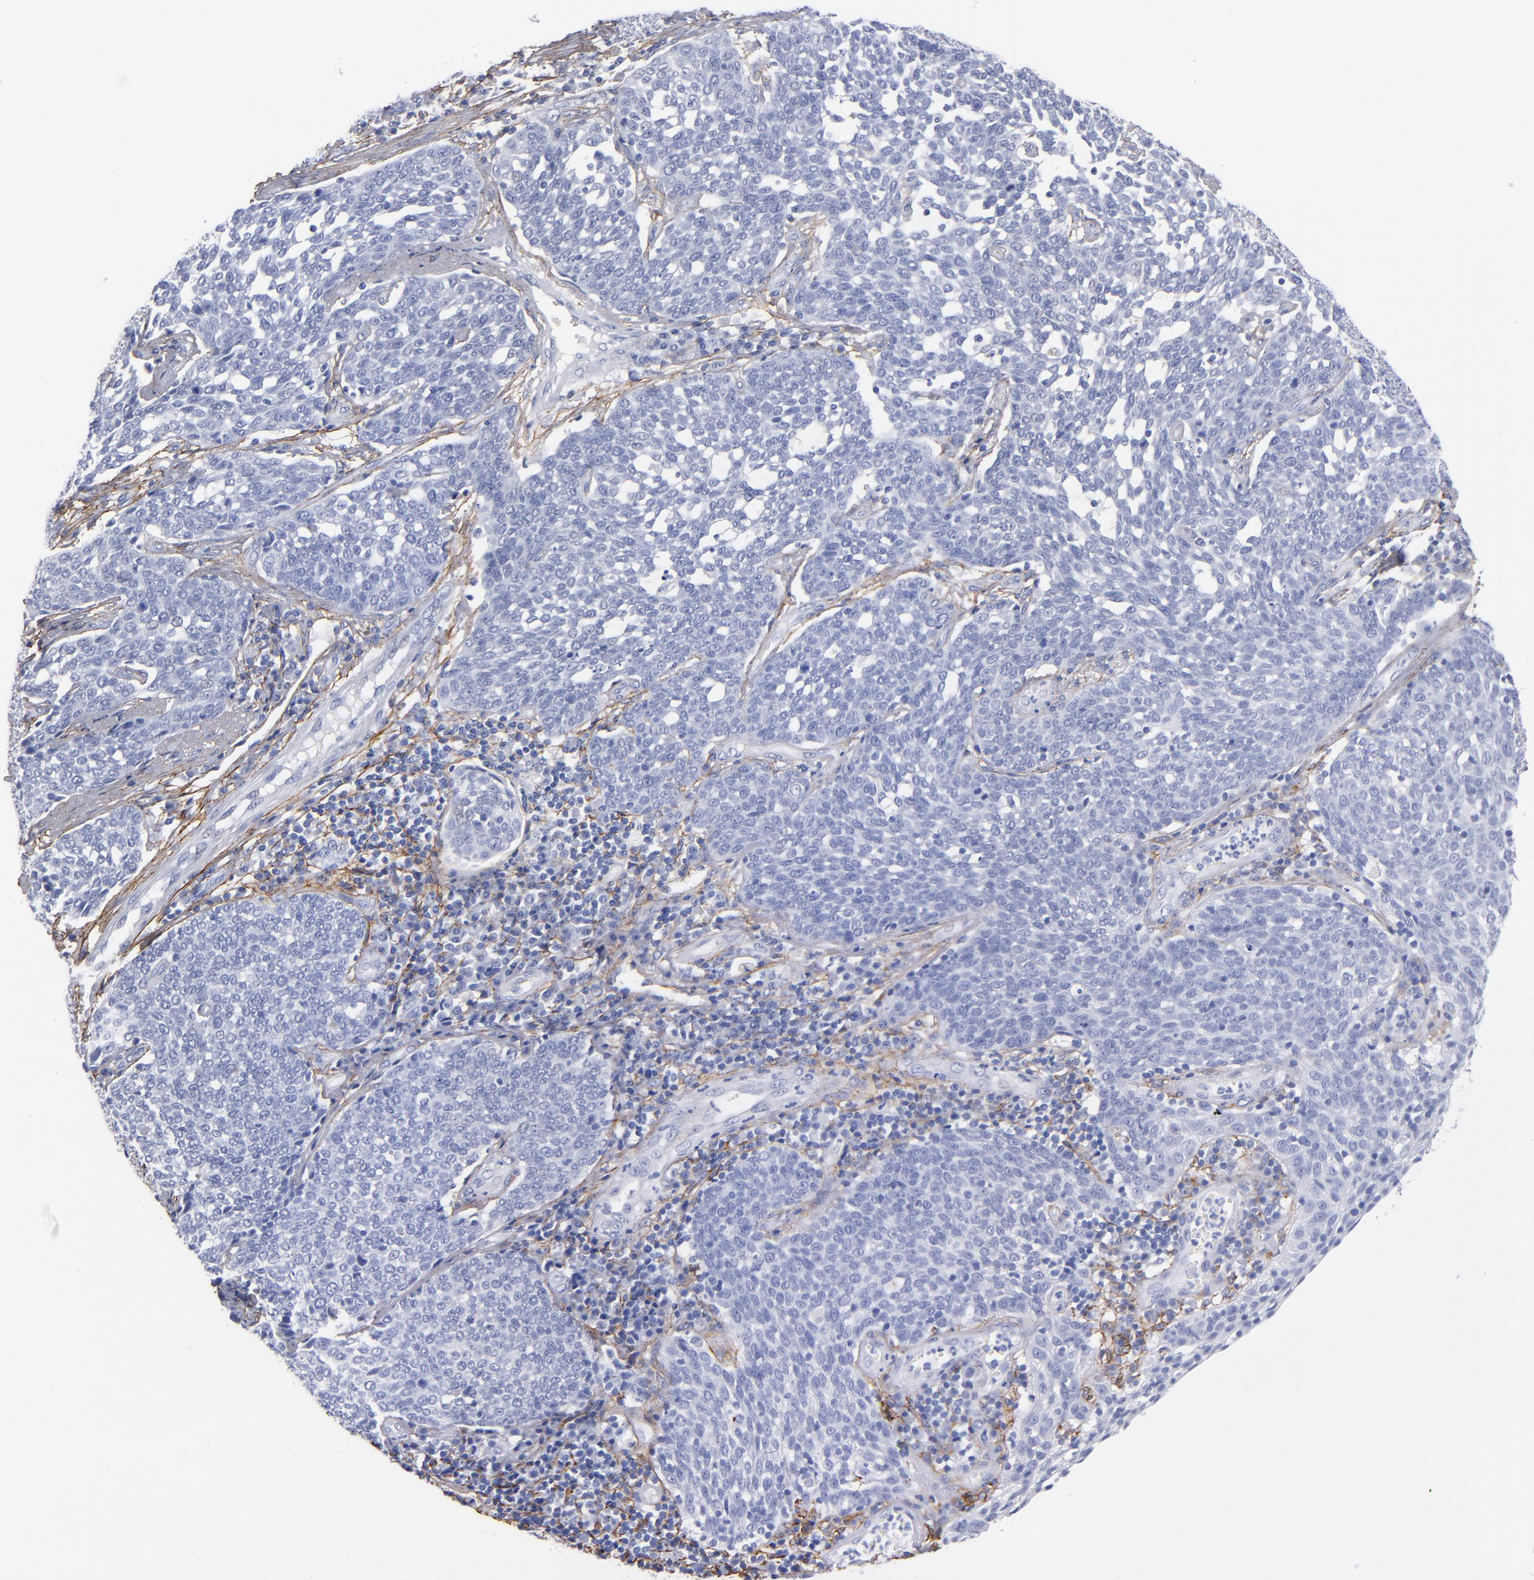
{"staining": {"intensity": "negative", "quantity": "none", "location": "none"}, "tissue": "cervical cancer", "cell_type": "Tumor cells", "image_type": "cancer", "snomed": [{"axis": "morphology", "description": "Squamous cell carcinoma, NOS"}, {"axis": "topography", "description": "Cervix"}], "caption": "This is a image of immunohistochemistry staining of squamous cell carcinoma (cervical), which shows no positivity in tumor cells.", "gene": "EMILIN1", "patient": {"sex": "female", "age": 34}}